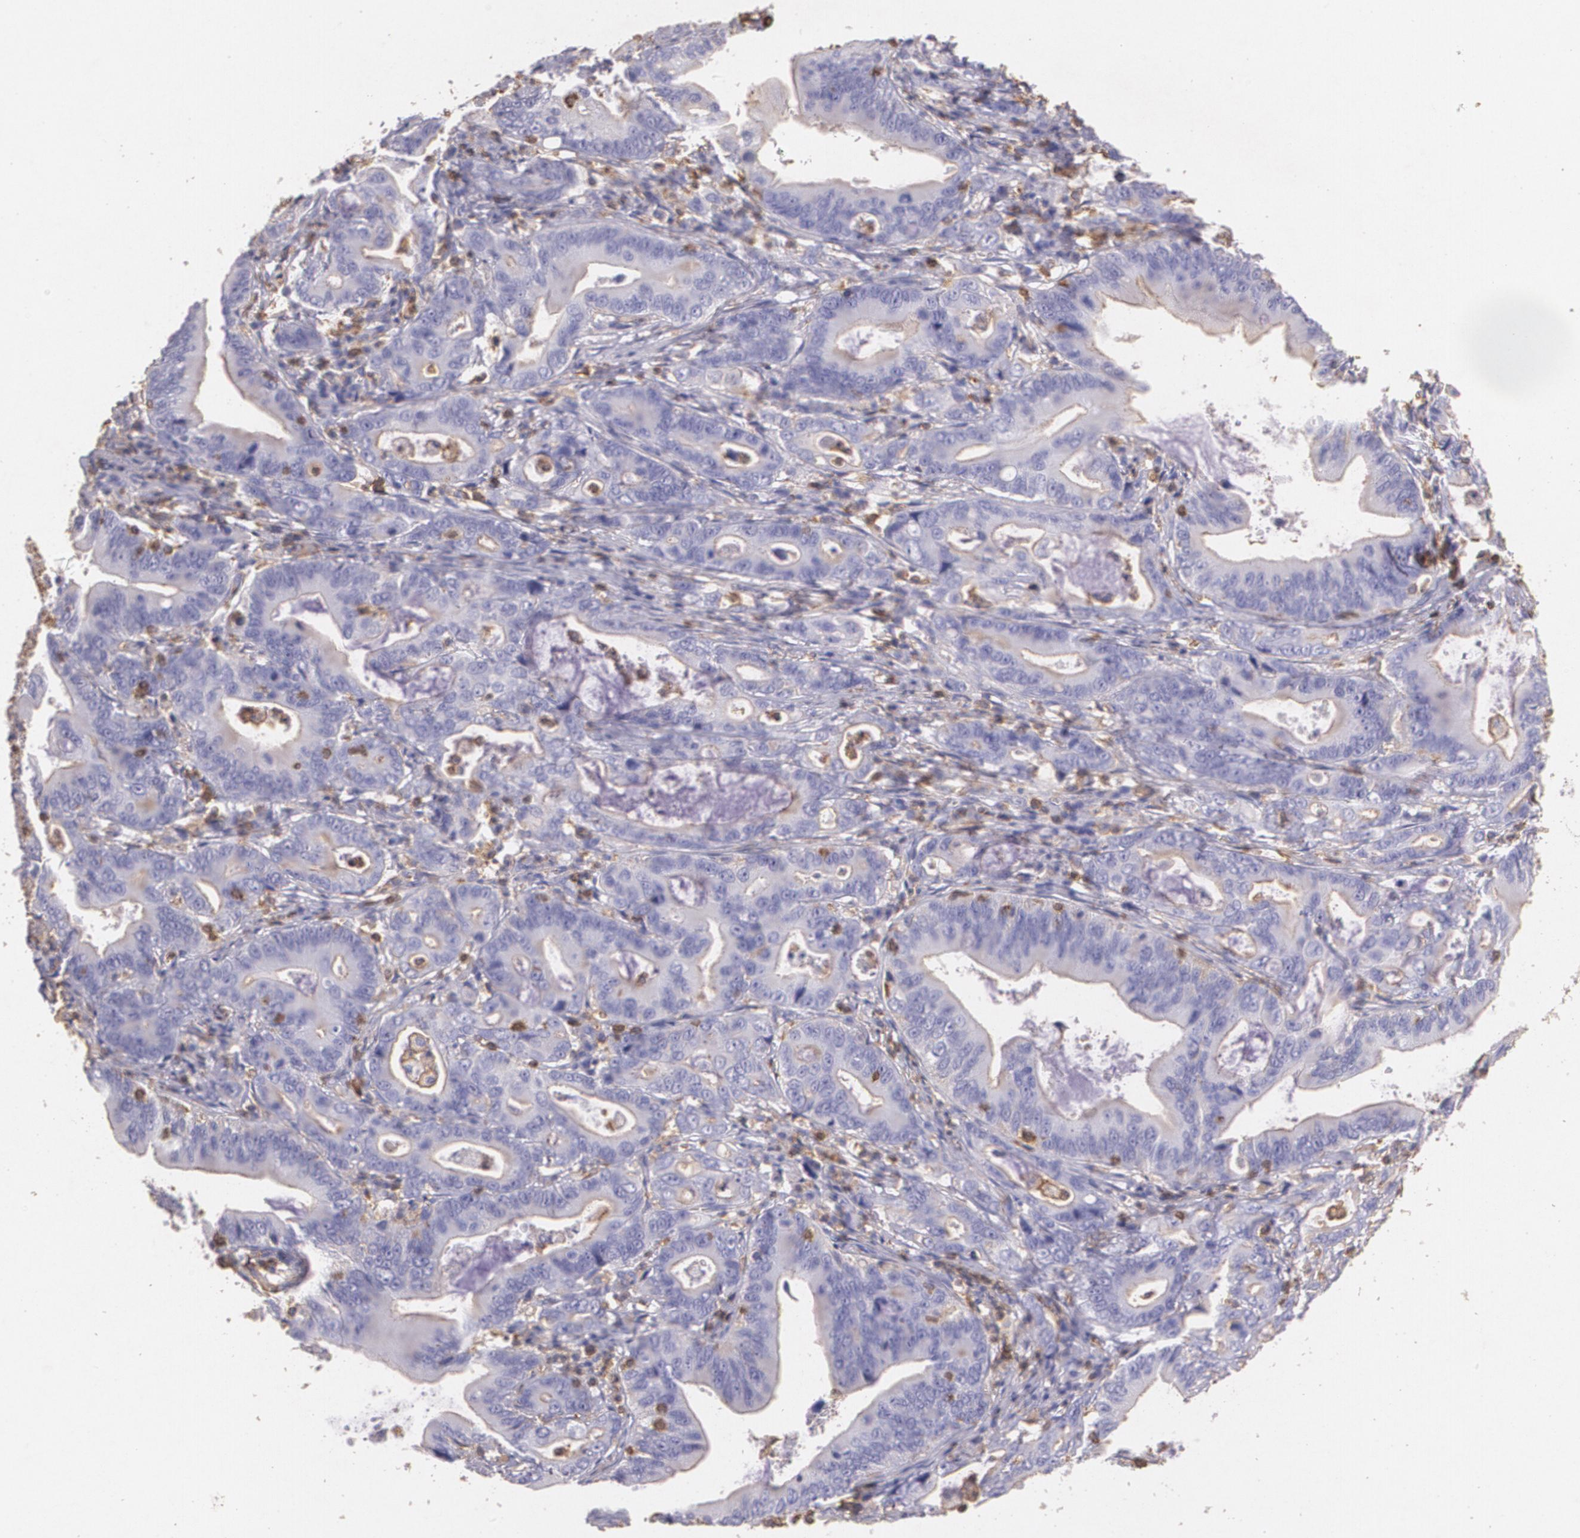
{"staining": {"intensity": "negative", "quantity": "none", "location": "none"}, "tissue": "stomach cancer", "cell_type": "Tumor cells", "image_type": "cancer", "snomed": [{"axis": "morphology", "description": "Adenocarcinoma, NOS"}, {"axis": "topography", "description": "Stomach, upper"}], "caption": "Adenocarcinoma (stomach) was stained to show a protein in brown. There is no significant positivity in tumor cells.", "gene": "TGFBR1", "patient": {"sex": "male", "age": 63}}